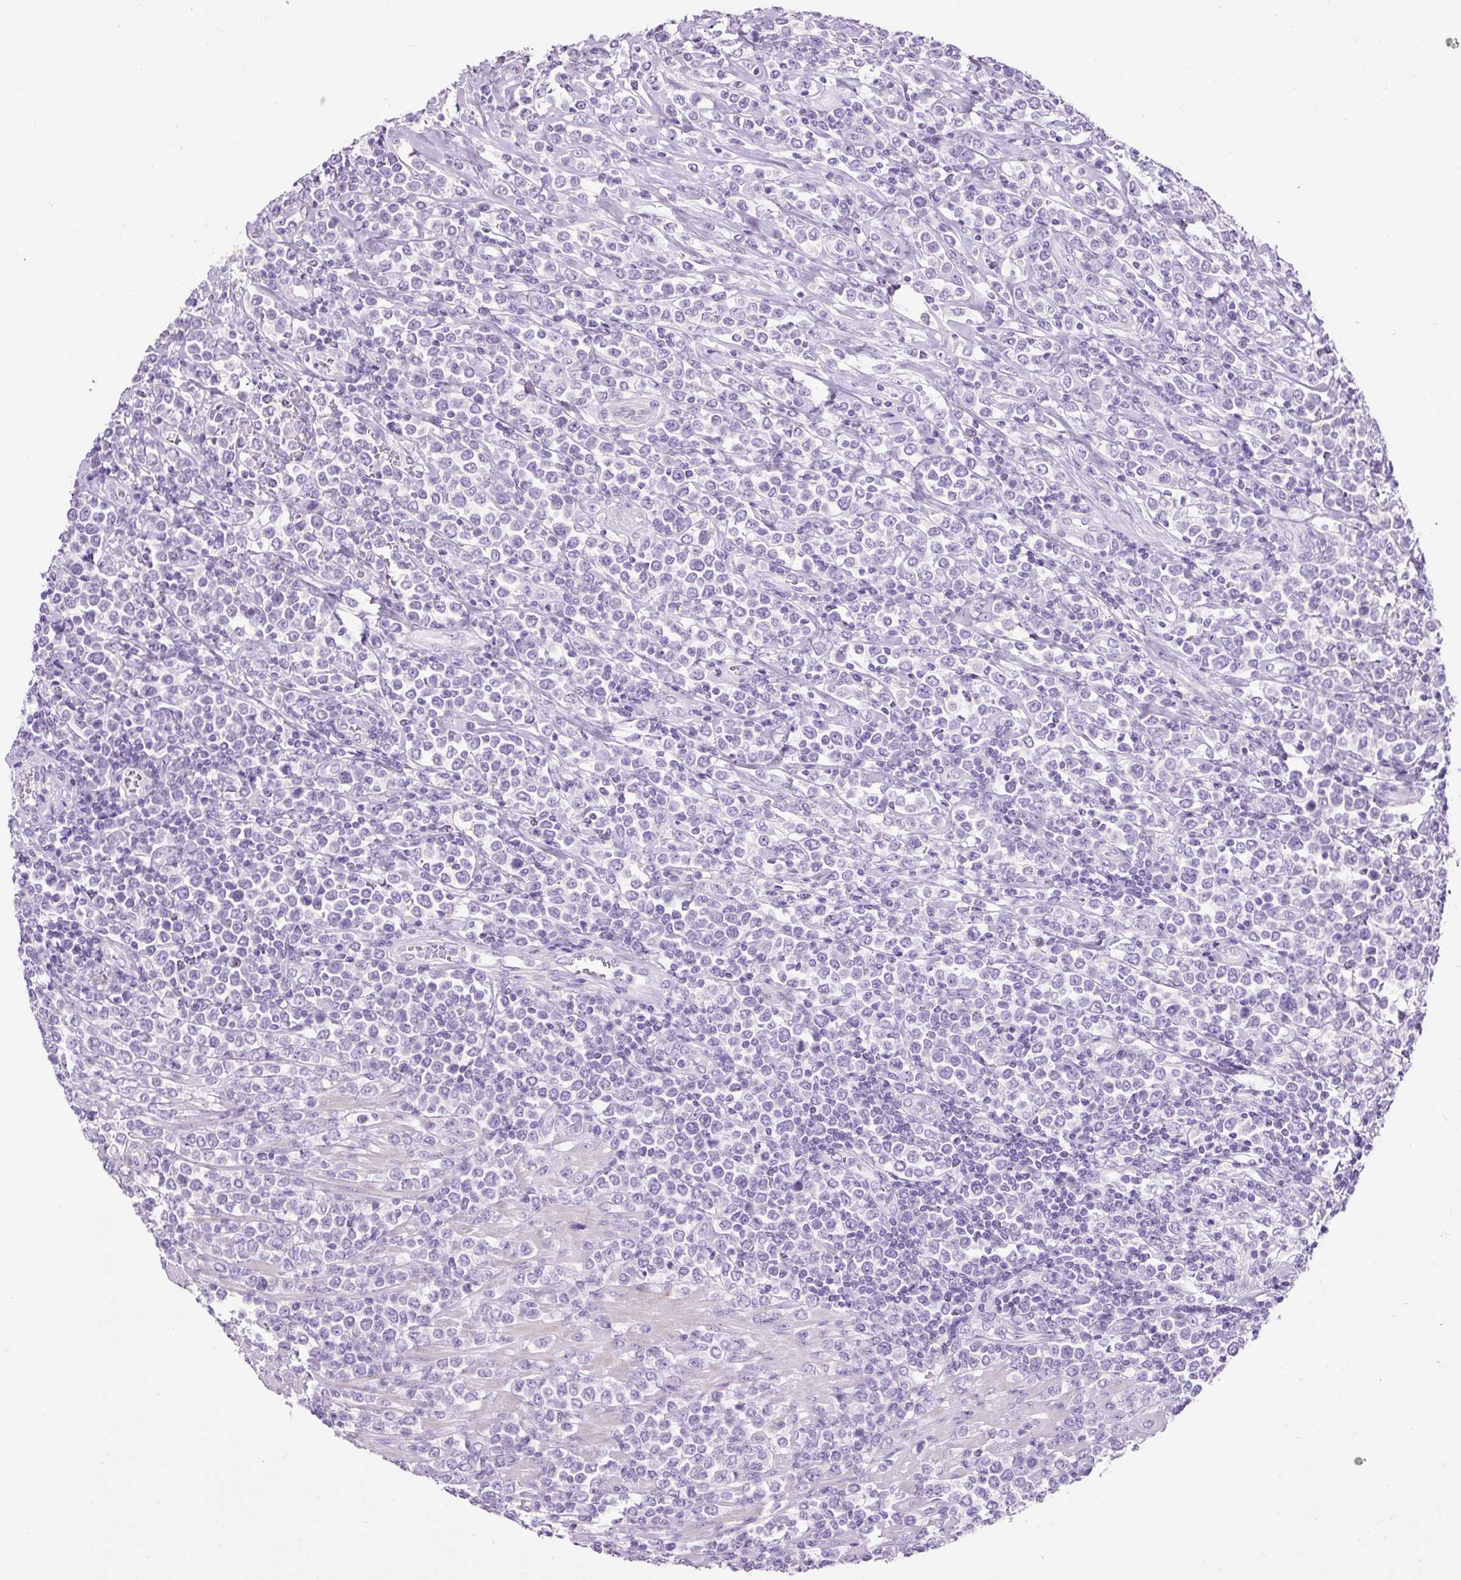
{"staining": {"intensity": "negative", "quantity": "none", "location": "none"}, "tissue": "lymphoma", "cell_type": "Tumor cells", "image_type": "cancer", "snomed": [{"axis": "morphology", "description": "Malignant lymphoma, non-Hodgkin's type, High grade"}, {"axis": "topography", "description": "Soft tissue"}], "caption": "Tumor cells show no significant protein expression in high-grade malignant lymphoma, non-Hodgkin's type. Nuclei are stained in blue.", "gene": "C2CD4C", "patient": {"sex": "female", "age": 56}}